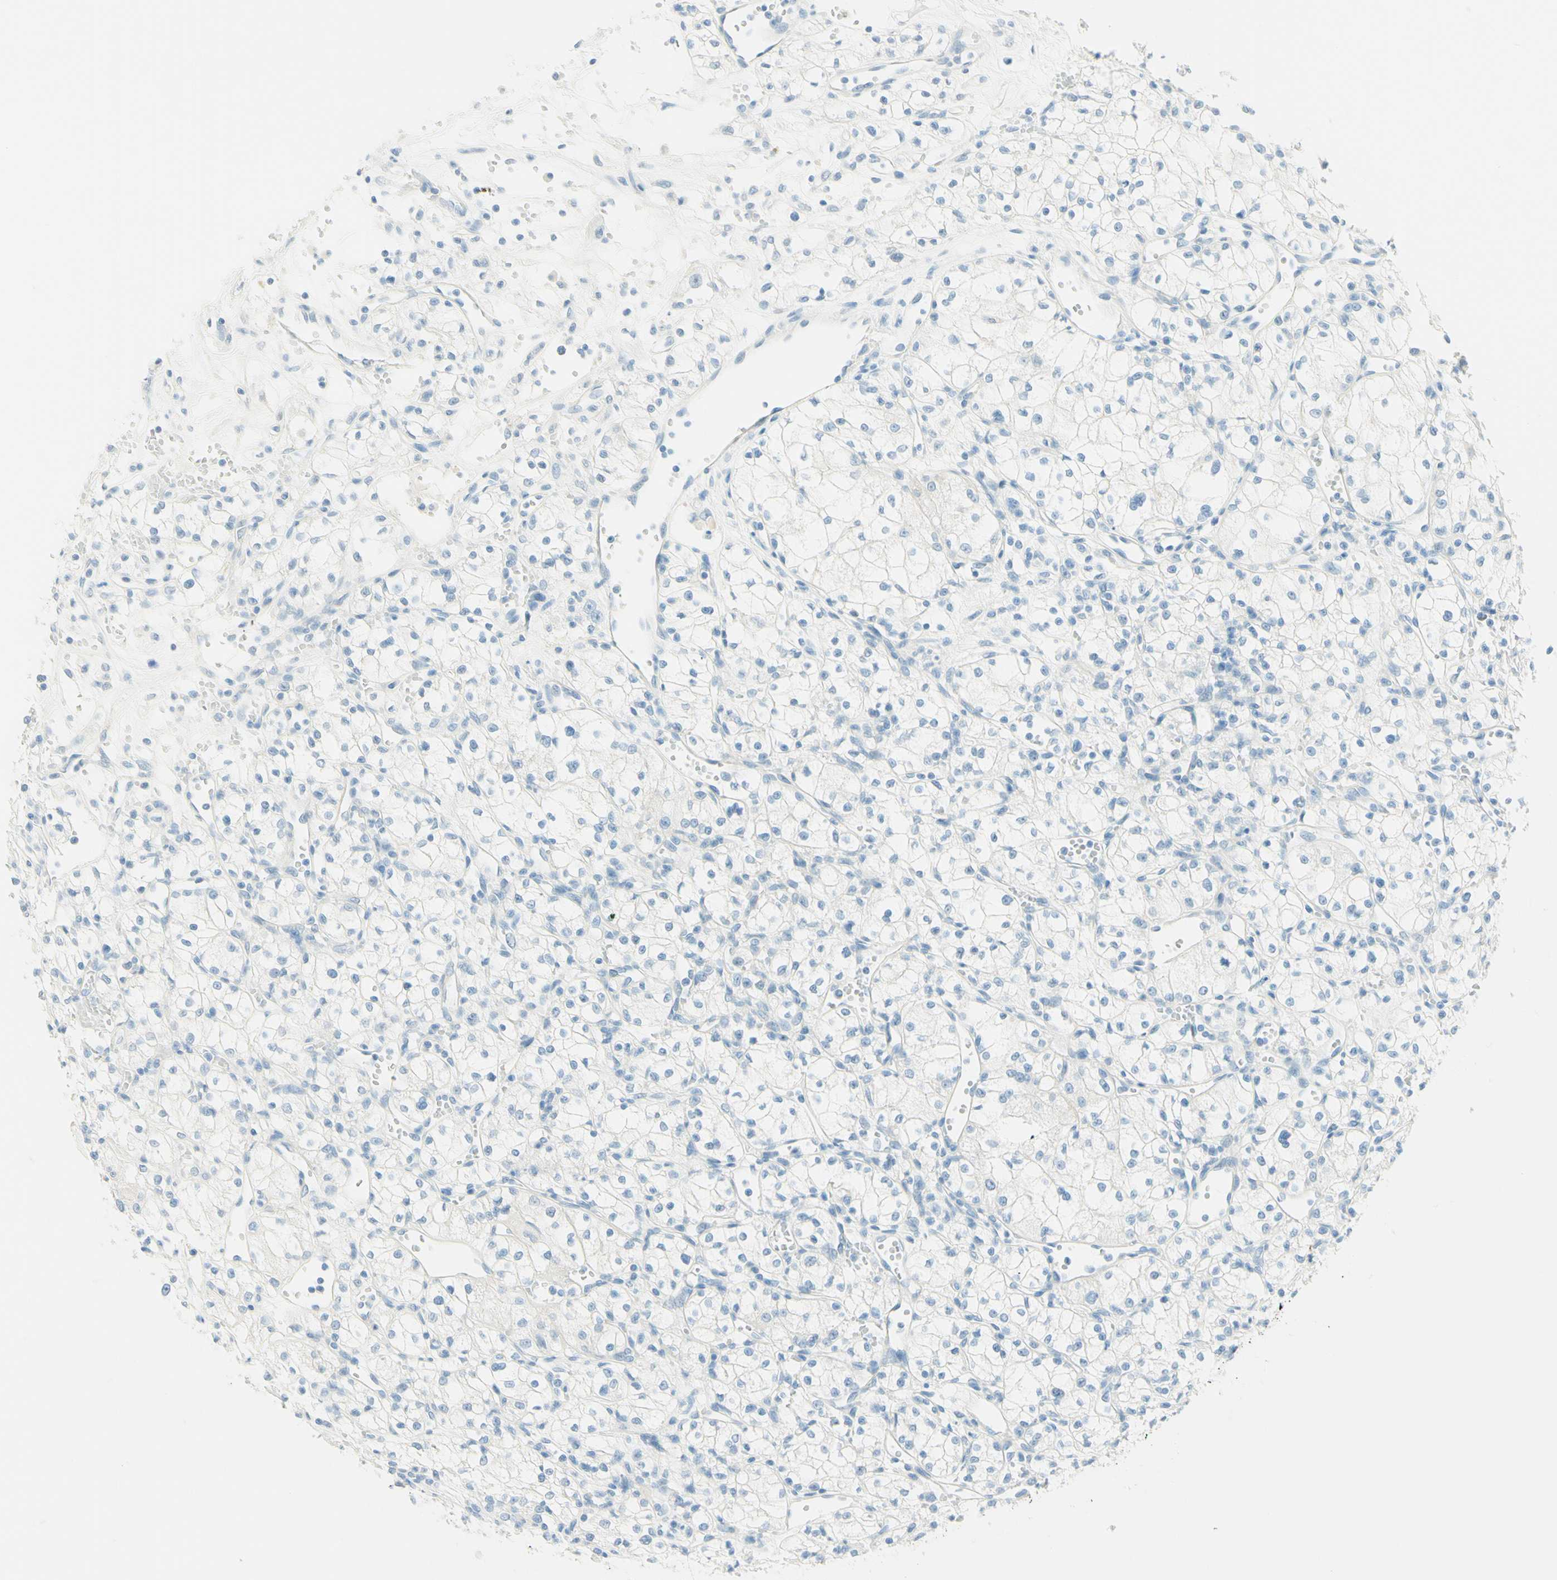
{"staining": {"intensity": "negative", "quantity": "none", "location": "none"}, "tissue": "renal cancer", "cell_type": "Tumor cells", "image_type": "cancer", "snomed": [{"axis": "morphology", "description": "Normal tissue, NOS"}, {"axis": "morphology", "description": "Adenocarcinoma, NOS"}, {"axis": "topography", "description": "Kidney"}], "caption": "Renal adenocarcinoma was stained to show a protein in brown. There is no significant positivity in tumor cells. (Stains: DAB IHC with hematoxylin counter stain, Microscopy: brightfield microscopy at high magnification).", "gene": "TMEM132D", "patient": {"sex": "male", "age": 59}}